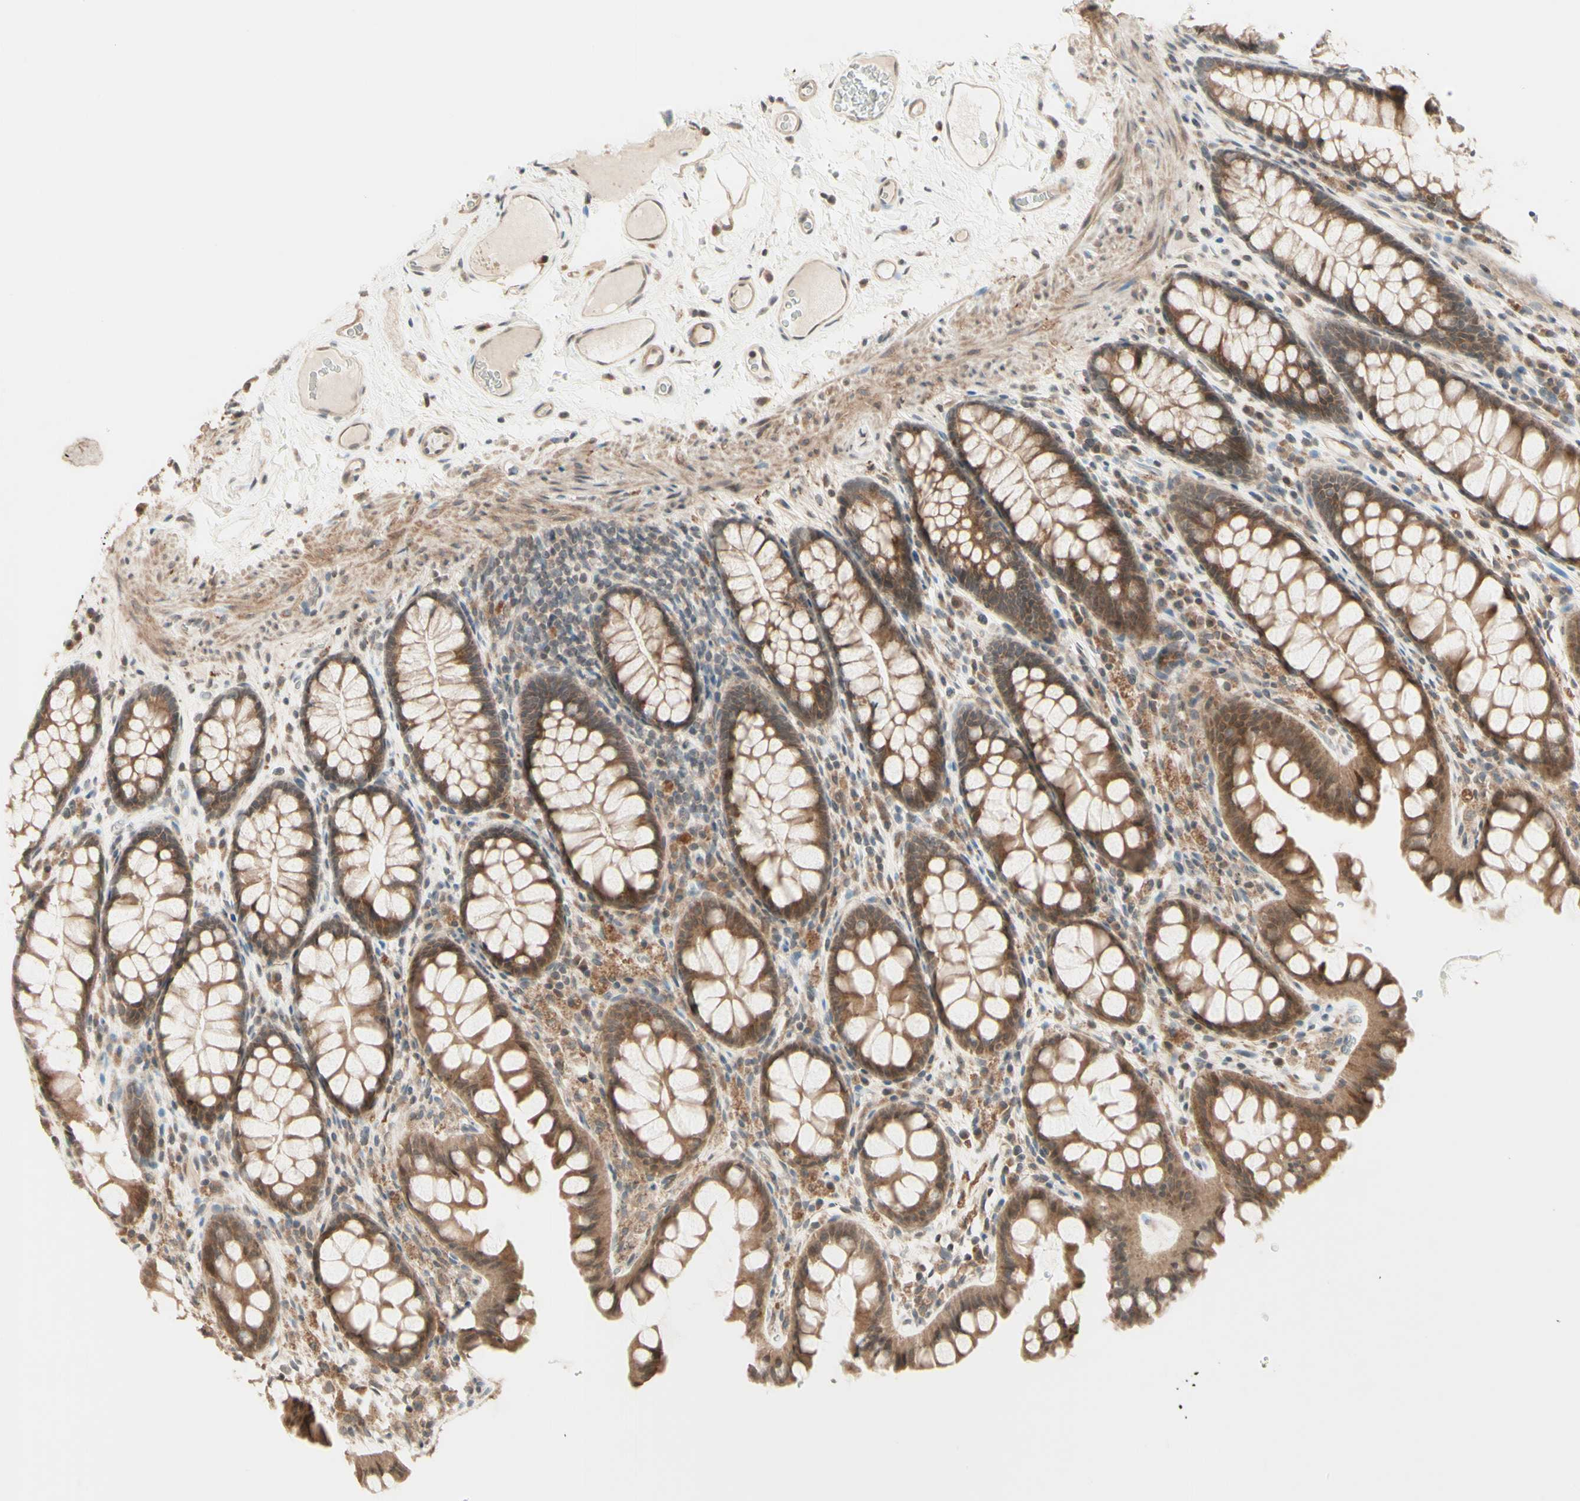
{"staining": {"intensity": "moderate", "quantity": ">75%", "location": "cytoplasmic/membranous"}, "tissue": "colon", "cell_type": "Endothelial cells", "image_type": "normal", "snomed": [{"axis": "morphology", "description": "Normal tissue, NOS"}, {"axis": "topography", "description": "Colon"}], "caption": "Protein expression analysis of unremarkable human colon reveals moderate cytoplasmic/membranous expression in approximately >75% of endothelial cells. The protein is shown in brown color, while the nuclei are stained blue.", "gene": "ZW10", "patient": {"sex": "female", "age": 55}}